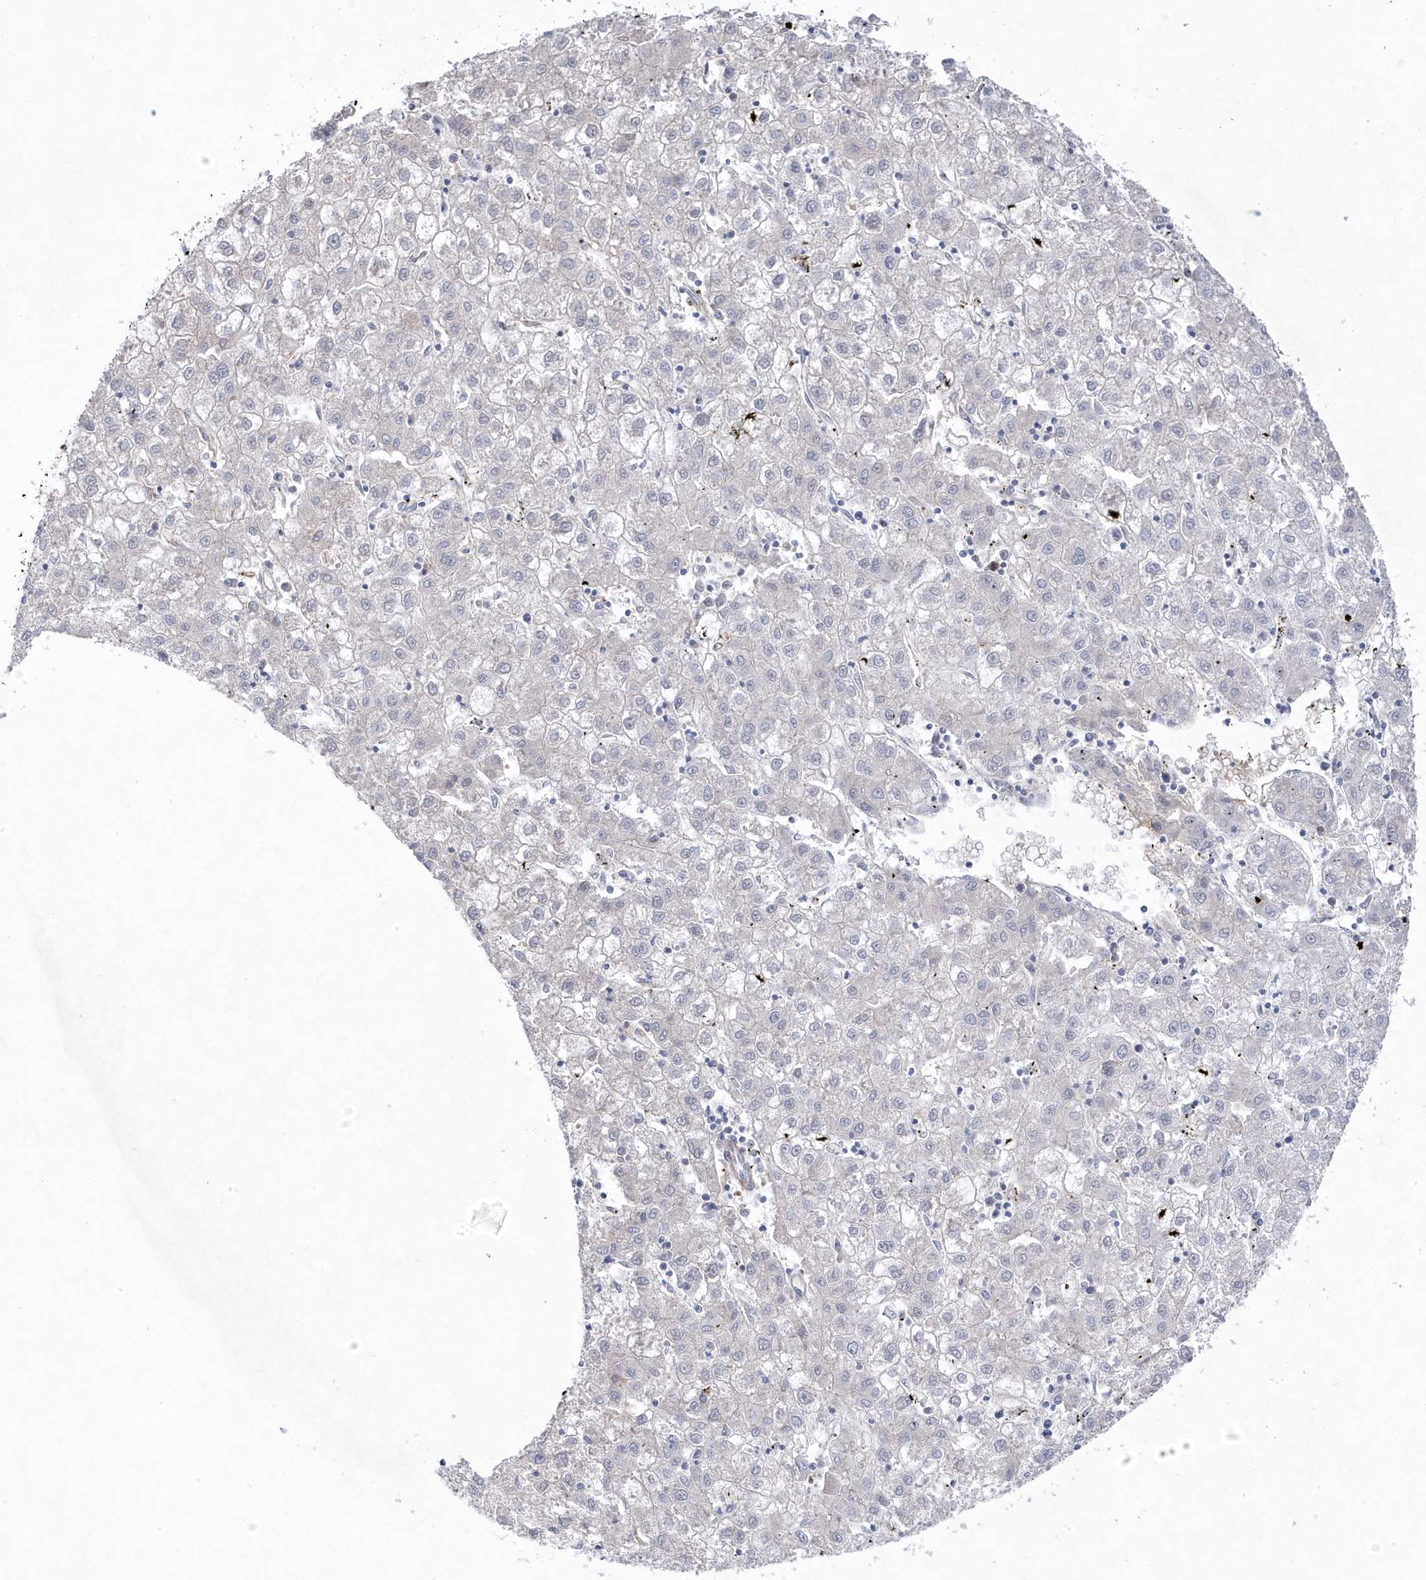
{"staining": {"intensity": "negative", "quantity": "none", "location": "none"}, "tissue": "liver cancer", "cell_type": "Tumor cells", "image_type": "cancer", "snomed": [{"axis": "morphology", "description": "Carcinoma, Hepatocellular, NOS"}, {"axis": "topography", "description": "Liver"}], "caption": "Tumor cells show no significant expression in liver hepatocellular carcinoma. (DAB (3,3'-diaminobenzidine) immunohistochemistry with hematoxylin counter stain).", "gene": "ANAPC1", "patient": {"sex": "male", "age": 72}}